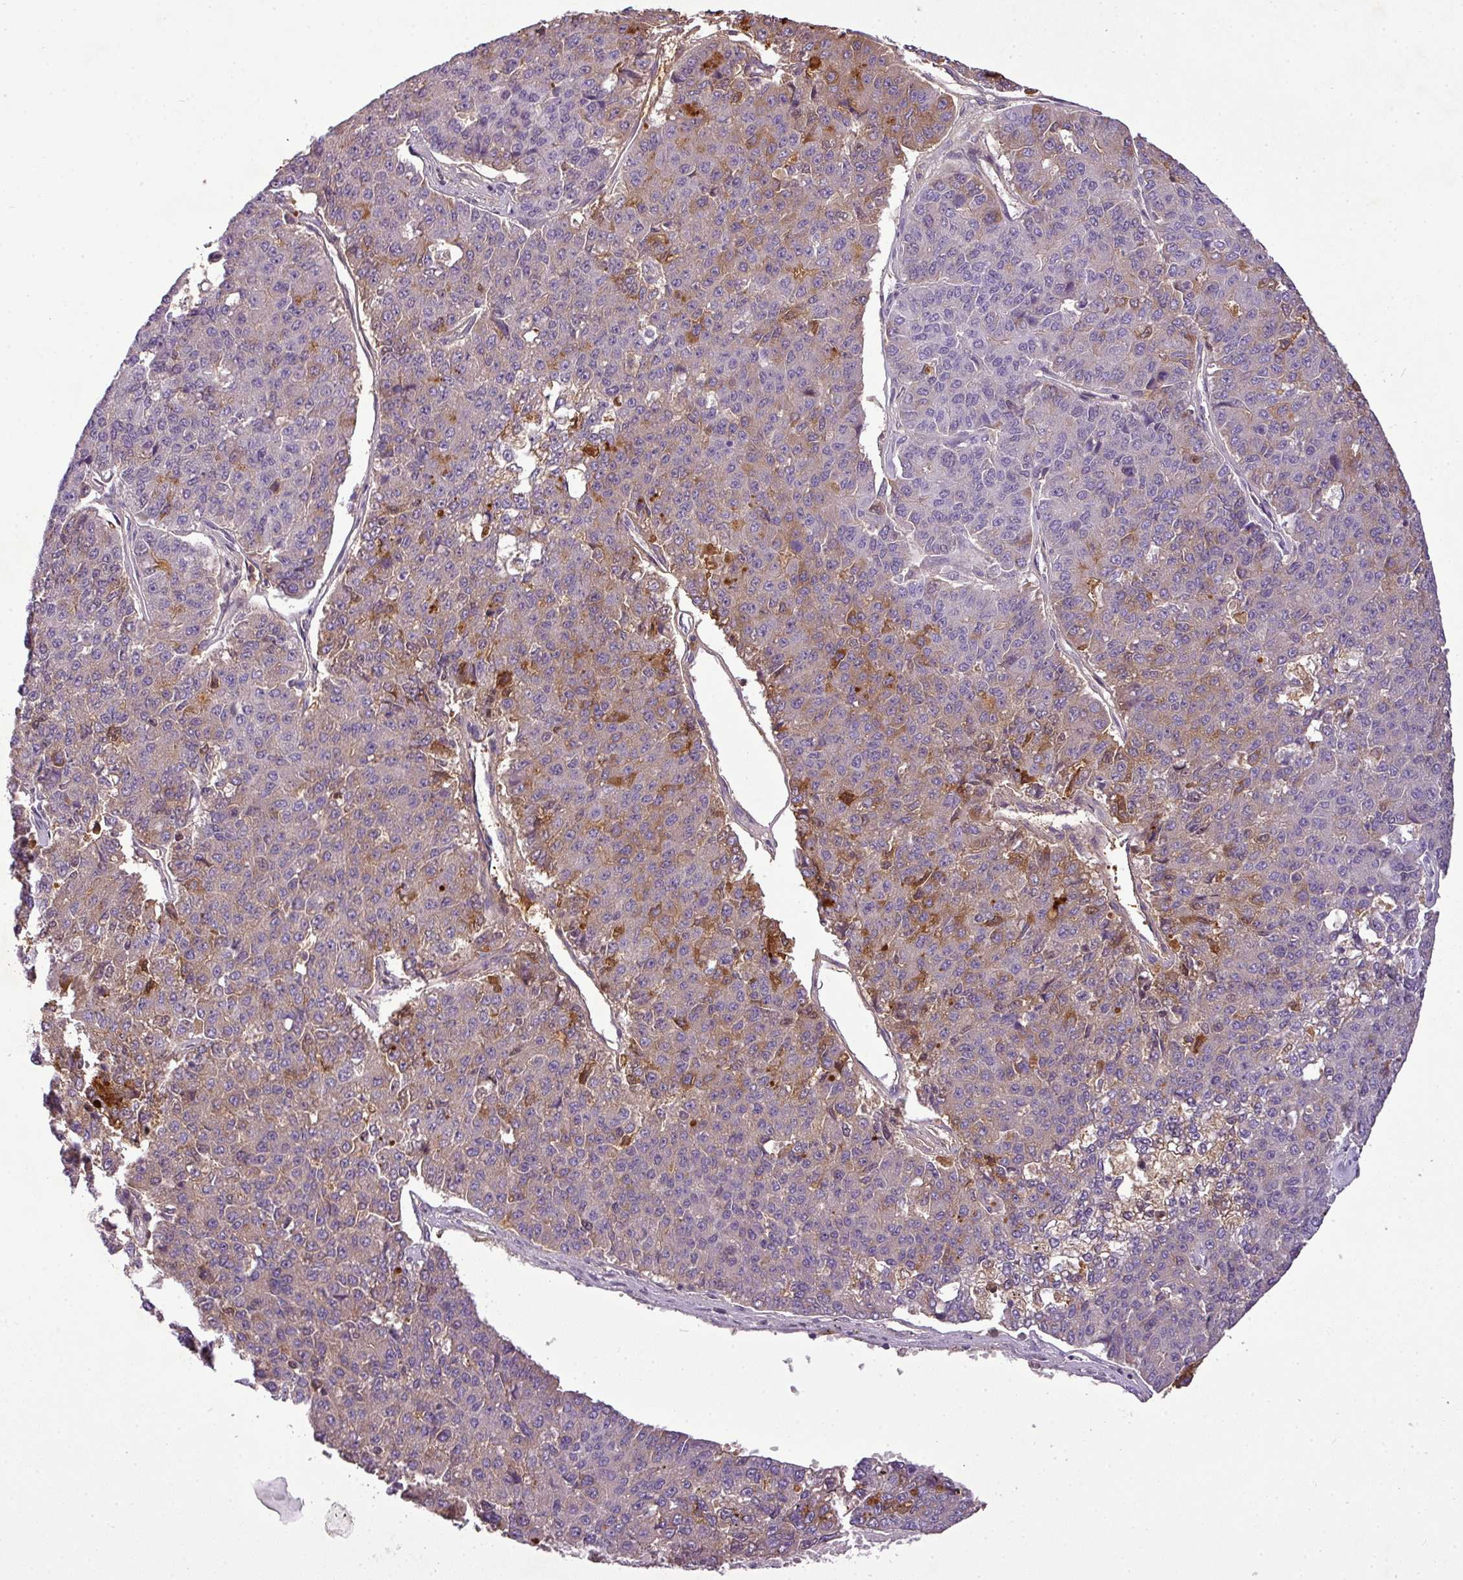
{"staining": {"intensity": "moderate", "quantity": "<25%", "location": "cytoplasmic/membranous"}, "tissue": "pancreatic cancer", "cell_type": "Tumor cells", "image_type": "cancer", "snomed": [{"axis": "morphology", "description": "Adenocarcinoma, NOS"}, {"axis": "topography", "description": "Pancreas"}], "caption": "The photomicrograph displays staining of pancreatic adenocarcinoma, revealing moderate cytoplasmic/membranous protein staining (brown color) within tumor cells. Using DAB (brown) and hematoxylin (blue) stains, captured at high magnification using brightfield microscopy.", "gene": "C4B", "patient": {"sex": "male", "age": 50}}